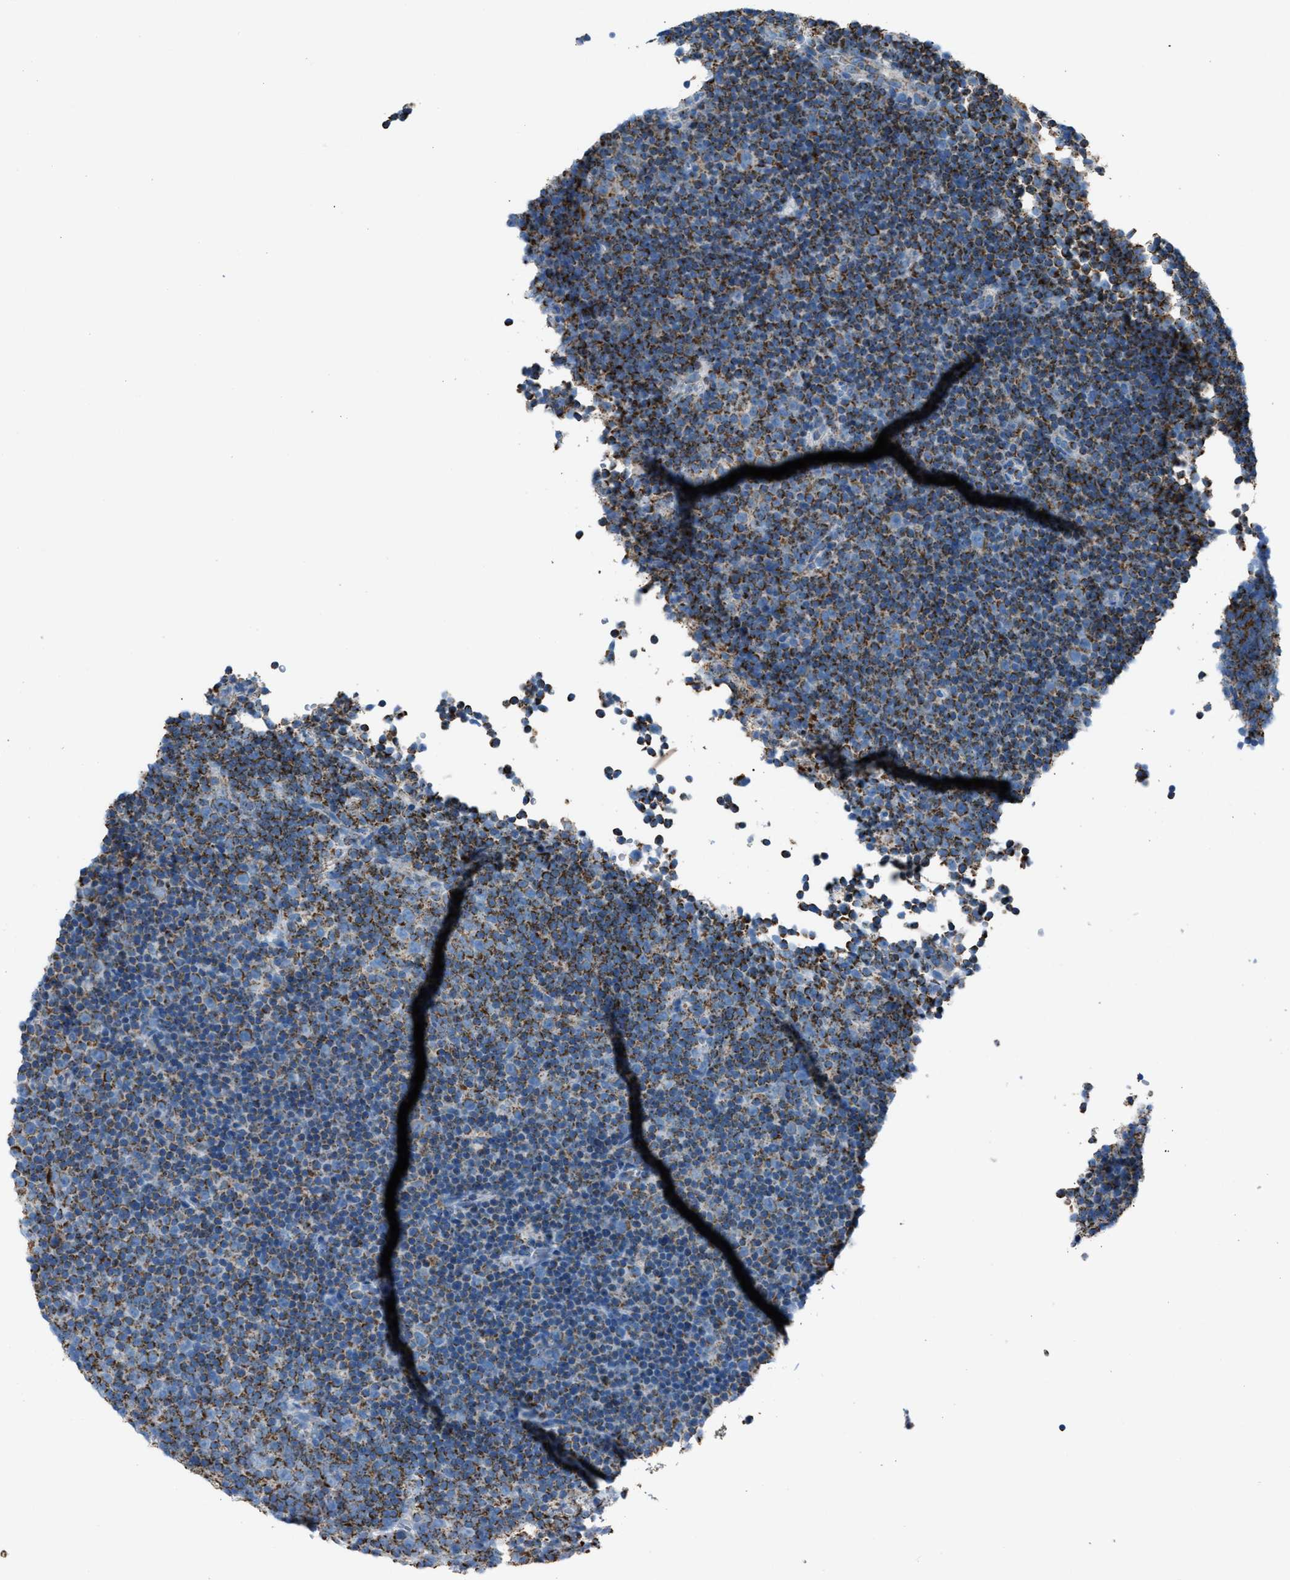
{"staining": {"intensity": "moderate", "quantity": ">75%", "location": "cytoplasmic/membranous"}, "tissue": "lymphoma", "cell_type": "Tumor cells", "image_type": "cancer", "snomed": [{"axis": "morphology", "description": "Malignant lymphoma, non-Hodgkin's type, Low grade"}, {"axis": "topography", "description": "Lymph node"}], "caption": "Lymphoma stained with a protein marker displays moderate staining in tumor cells.", "gene": "MDH2", "patient": {"sex": "female", "age": 67}}